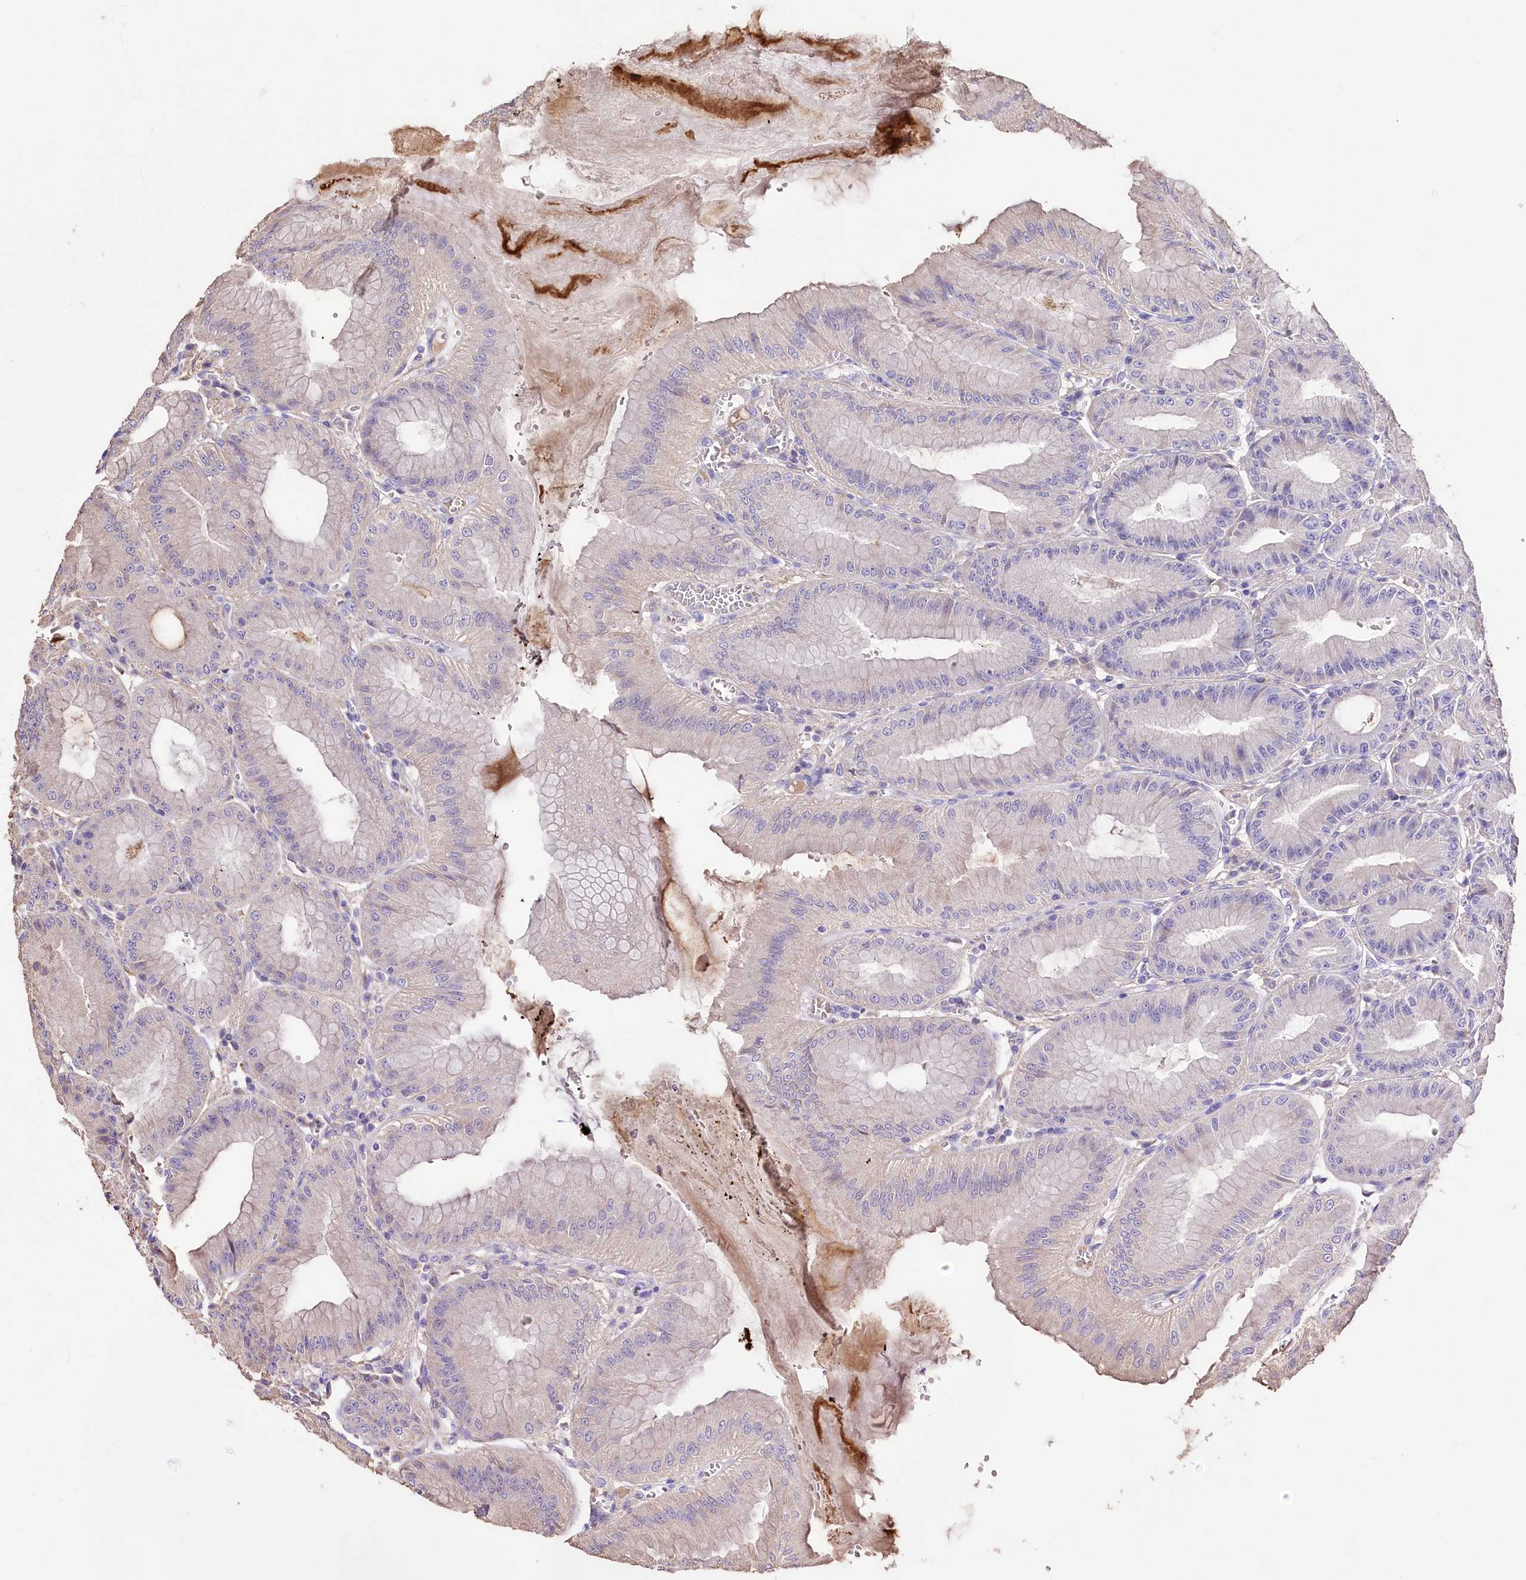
{"staining": {"intensity": "weak", "quantity": "<25%", "location": "cytoplasmic/membranous"}, "tissue": "stomach", "cell_type": "Glandular cells", "image_type": "normal", "snomed": [{"axis": "morphology", "description": "Normal tissue, NOS"}, {"axis": "topography", "description": "Stomach, lower"}], "caption": "Glandular cells are negative for protein expression in normal human stomach. (IHC, brightfield microscopy, high magnification).", "gene": "PCYOX1L", "patient": {"sex": "male", "age": 71}}